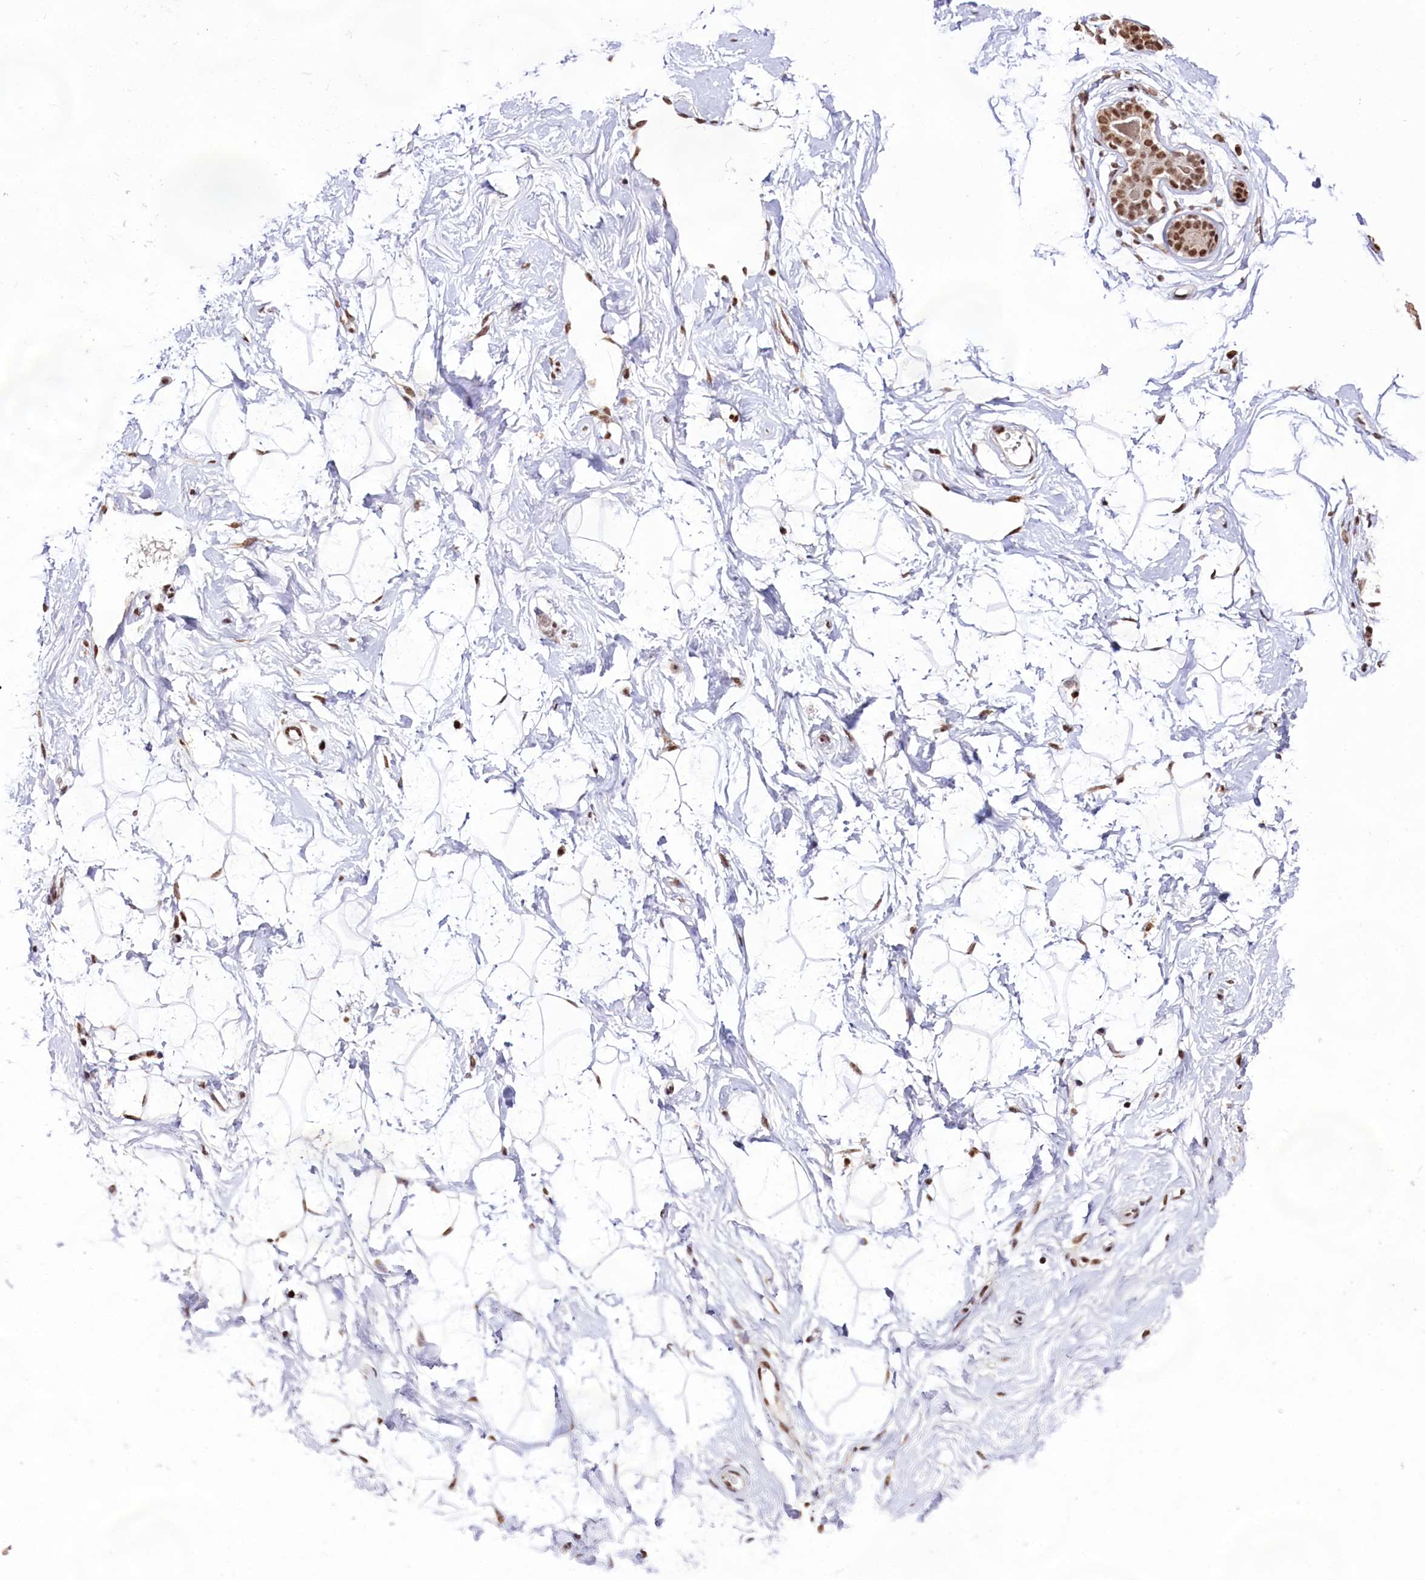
{"staining": {"intensity": "moderate", "quantity": ">75%", "location": "nuclear"}, "tissue": "breast", "cell_type": "Adipocytes", "image_type": "normal", "snomed": [{"axis": "morphology", "description": "Normal tissue, NOS"}, {"axis": "morphology", "description": "Adenoma, NOS"}, {"axis": "topography", "description": "Breast"}], "caption": "The micrograph displays immunohistochemical staining of normal breast. There is moderate nuclear expression is present in approximately >75% of adipocytes.", "gene": "HIRA", "patient": {"sex": "female", "age": 23}}